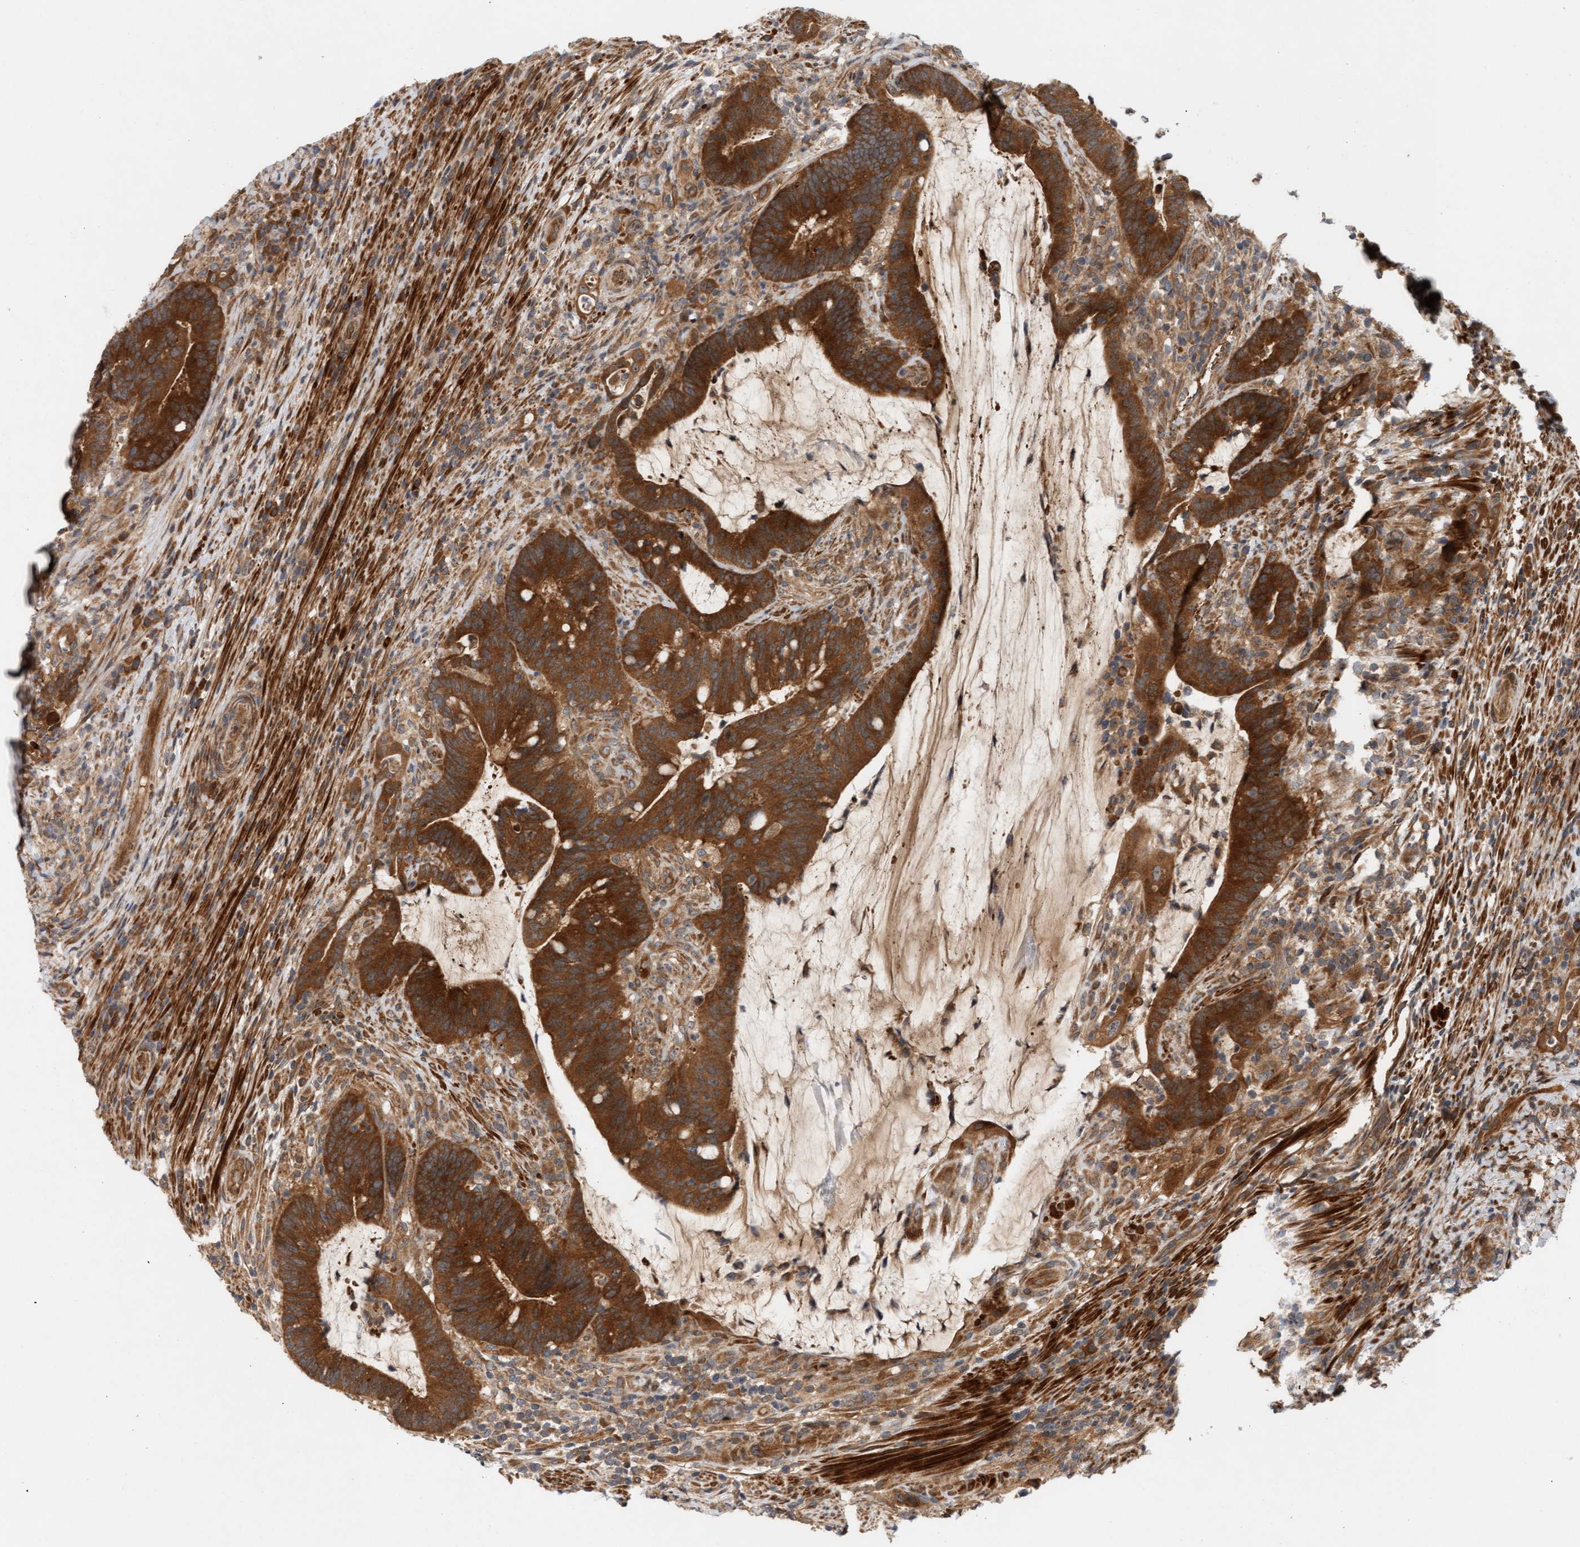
{"staining": {"intensity": "strong", "quantity": ">75%", "location": "cytoplasmic/membranous"}, "tissue": "colorectal cancer", "cell_type": "Tumor cells", "image_type": "cancer", "snomed": [{"axis": "morphology", "description": "Adenocarcinoma, NOS"}, {"axis": "topography", "description": "Colon"}], "caption": "DAB immunohistochemical staining of human colorectal cancer demonstrates strong cytoplasmic/membranous protein staining in about >75% of tumor cells.", "gene": "BAHCC1", "patient": {"sex": "female", "age": 66}}